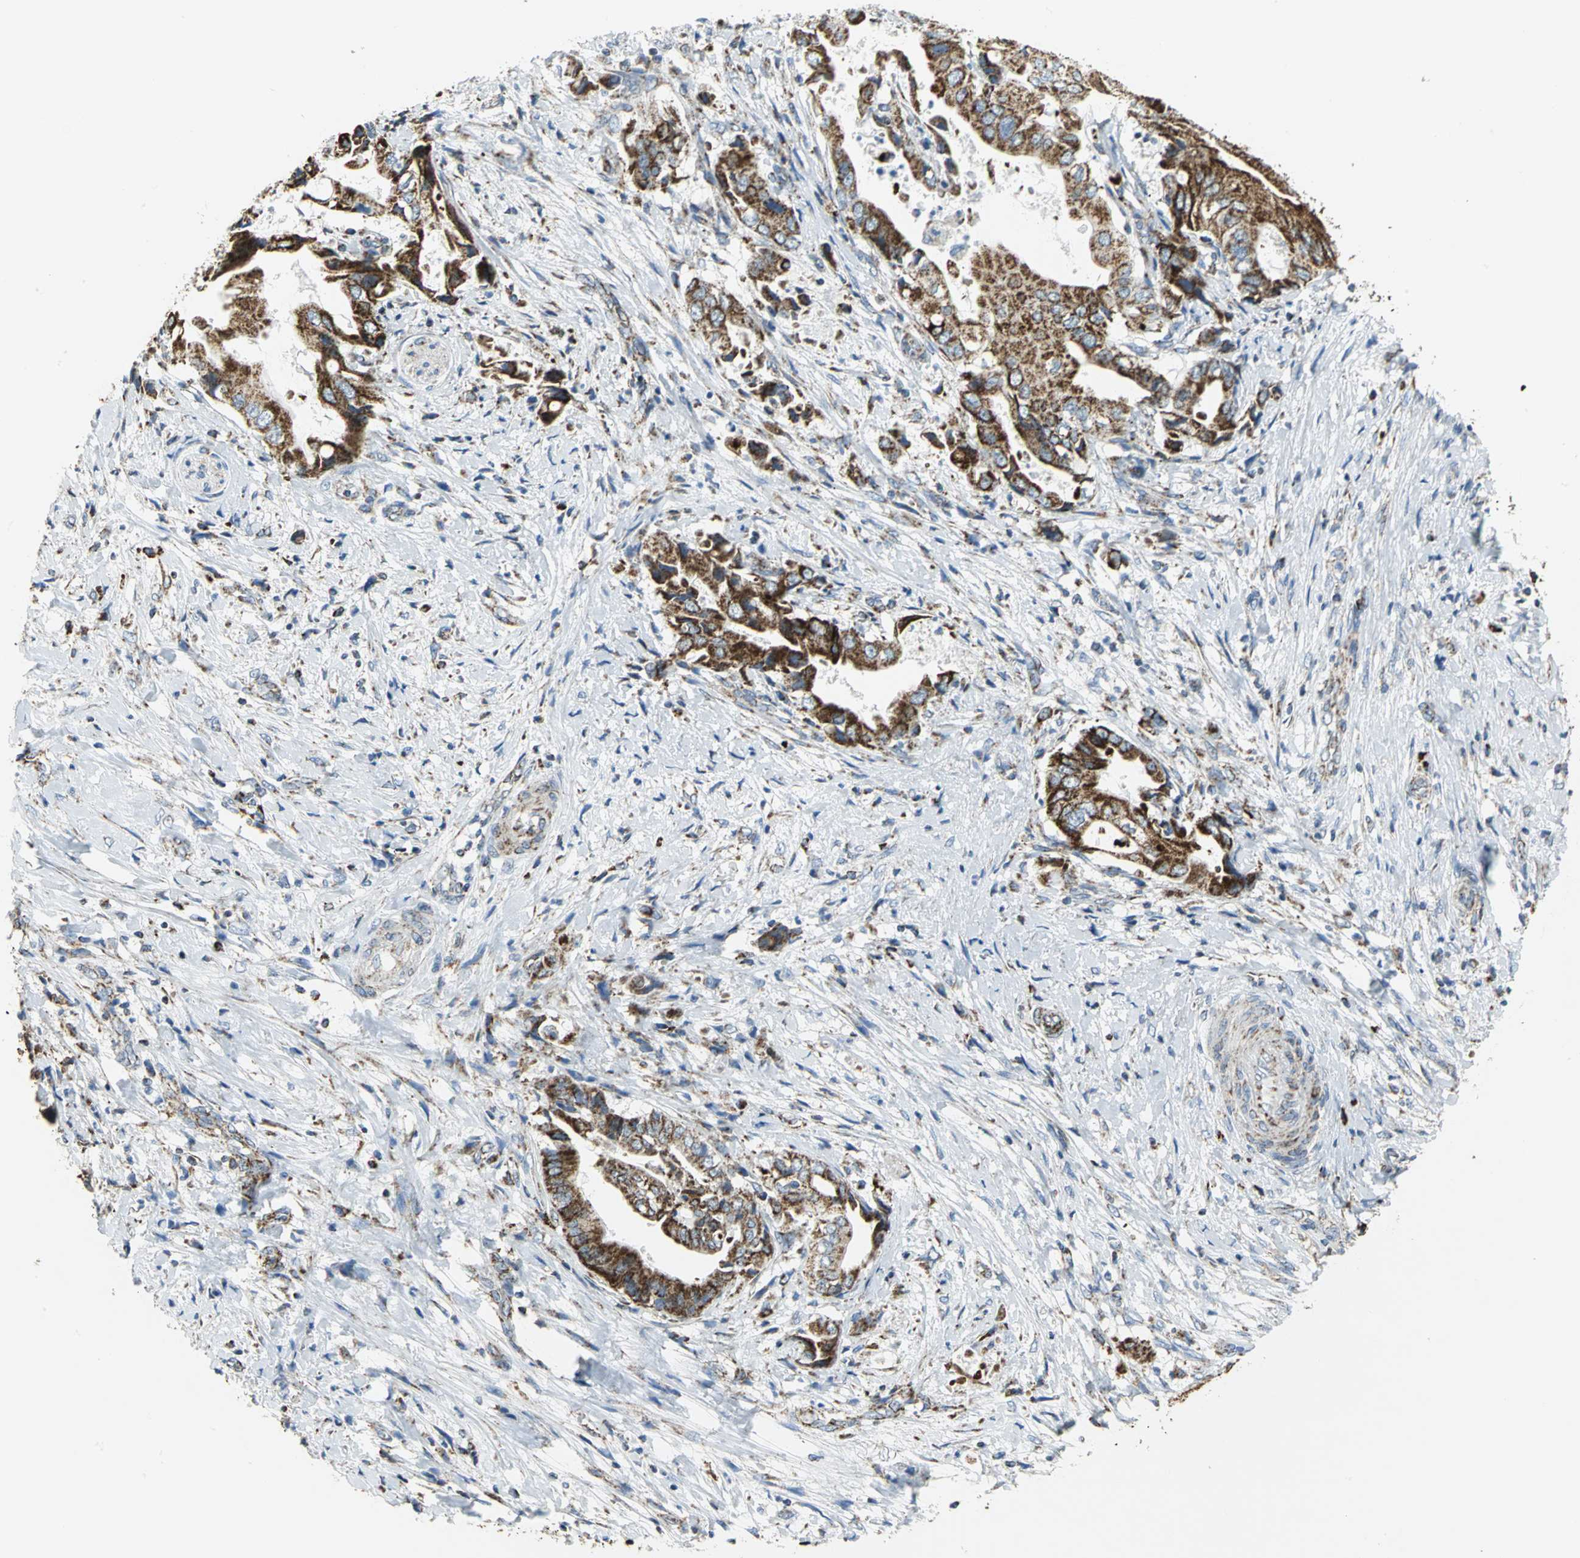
{"staining": {"intensity": "strong", "quantity": "25%-75%", "location": "cytoplasmic/membranous"}, "tissue": "liver cancer", "cell_type": "Tumor cells", "image_type": "cancer", "snomed": [{"axis": "morphology", "description": "Cholangiocarcinoma"}, {"axis": "topography", "description": "Liver"}], "caption": "This is a micrograph of IHC staining of liver cancer, which shows strong positivity in the cytoplasmic/membranous of tumor cells.", "gene": "NTRK1", "patient": {"sex": "male", "age": 58}}